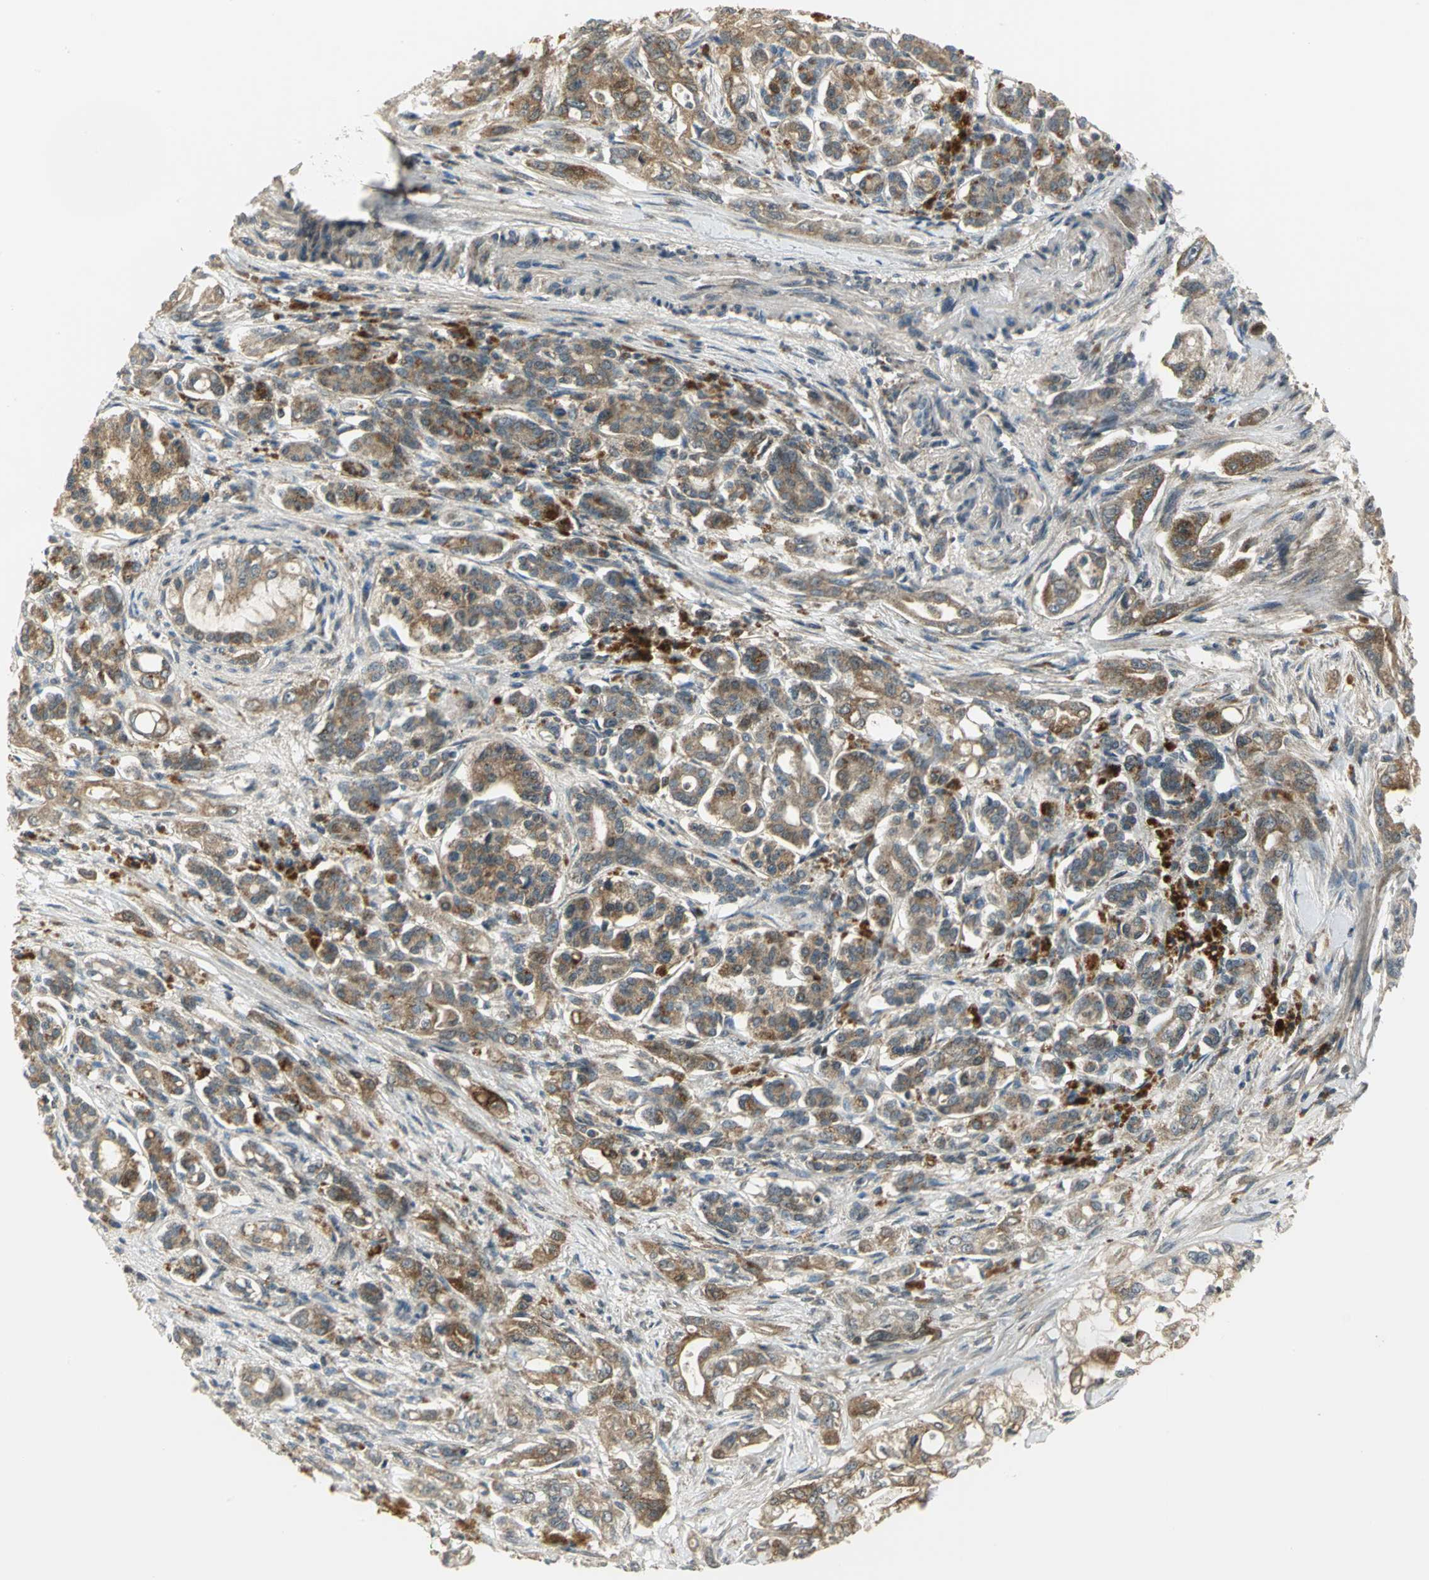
{"staining": {"intensity": "moderate", "quantity": ">75%", "location": "cytoplasmic/membranous"}, "tissue": "pancreatic cancer", "cell_type": "Tumor cells", "image_type": "cancer", "snomed": [{"axis": "morphology", "description": "Normal tissue, NOS"}, {"axis": "topography", "description": "Pancreas"}], "caption": "This micrograph demonstrates IHC staining of pancreatic cancer, with medium moderate cytoplasmic/membranous positivity in about >75% of tumor cells.", "gene": "MAPK8IP3", "patient": {"sex": "male", "age": 42}}